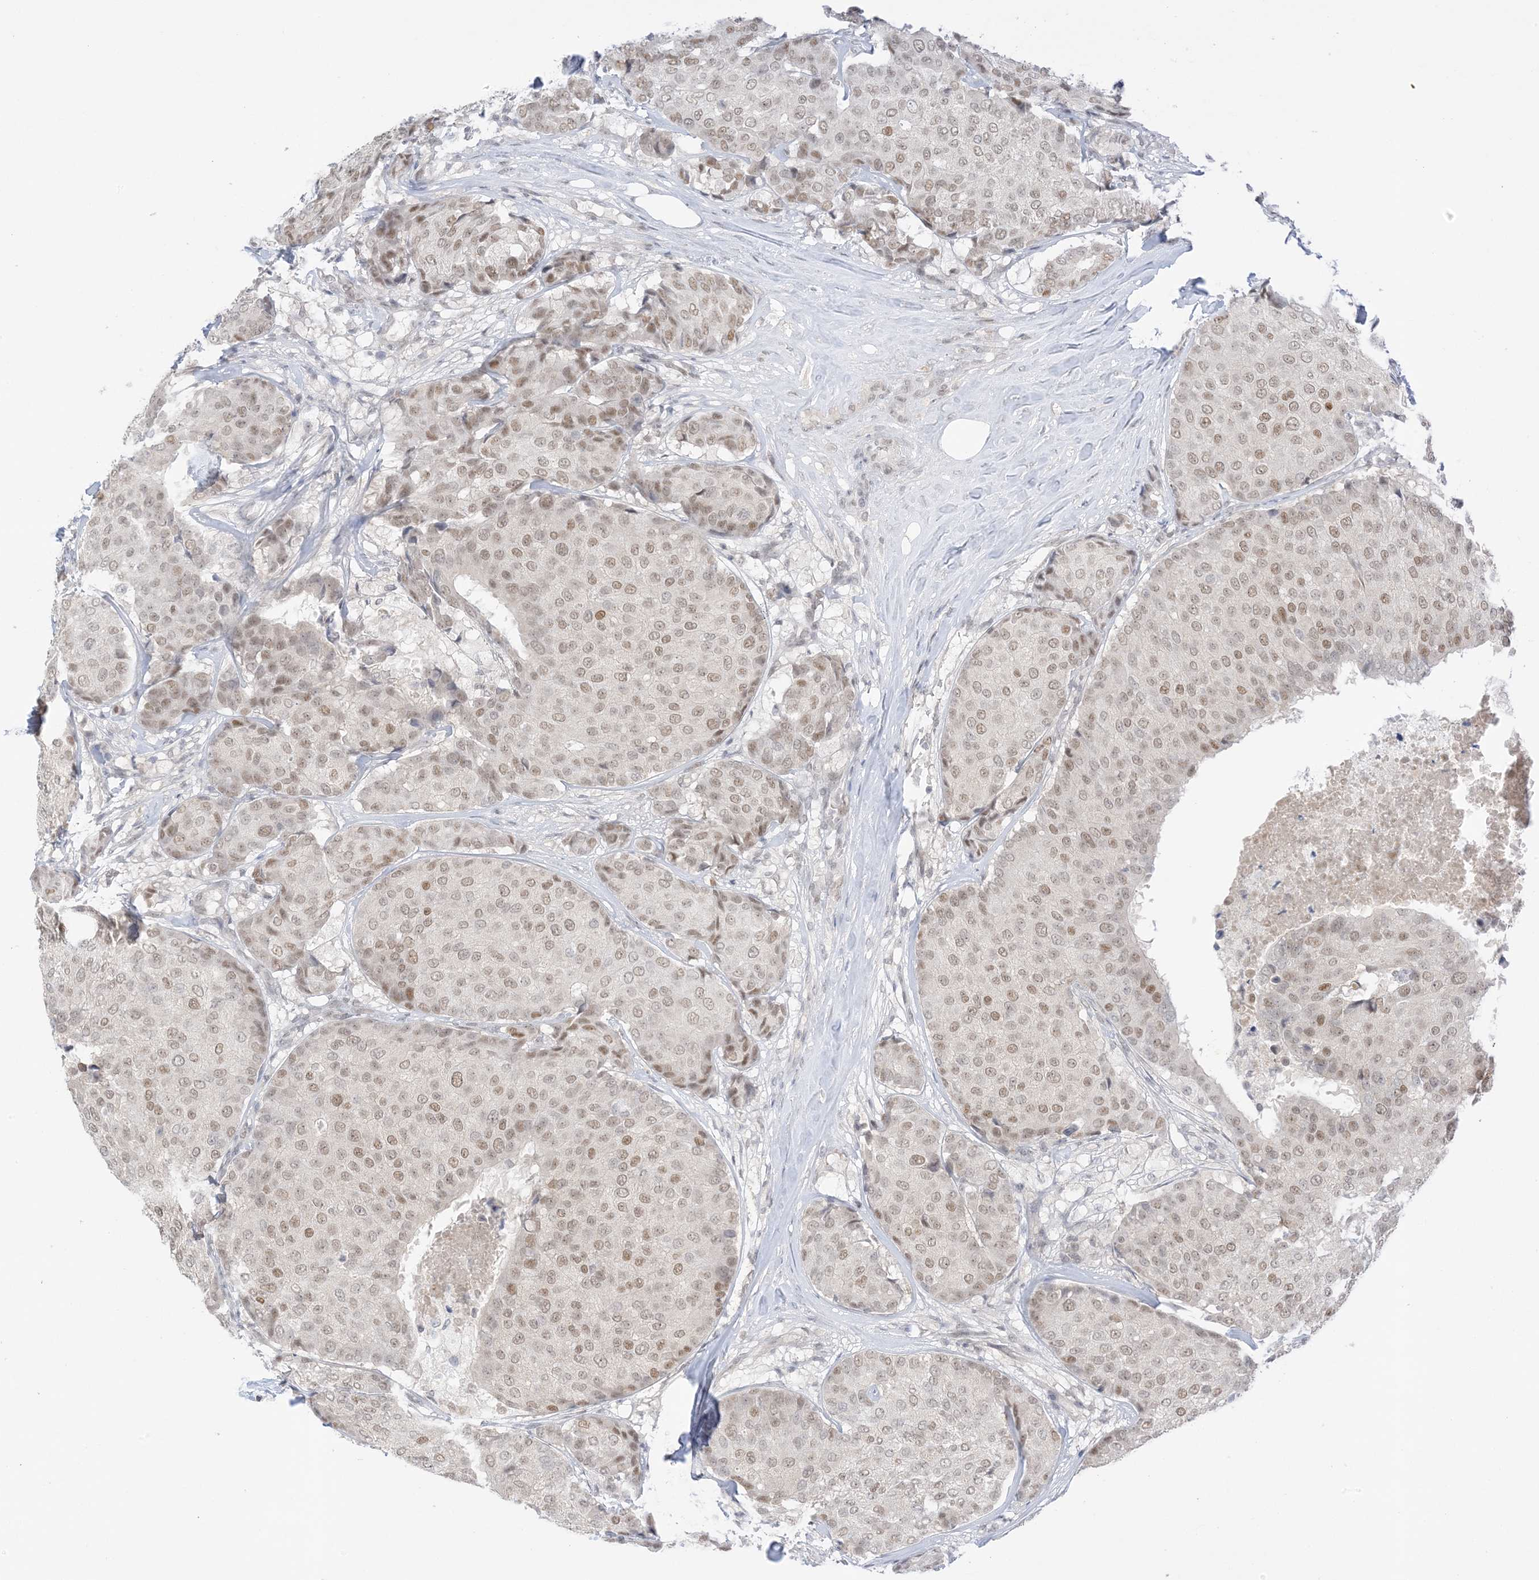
{"staining": {"intensity": "moderate", "quantity": "<25%", "location": "nuclear"}, "tissue": "breast cancer", "cell_type": "Tumor cells", "image_type": "cancer", "snomed": [{"axis": "morphology", "description": "Duct carcinoma"}, {"axis": "topography", "description": "Breast"}], "caption": "This photomicrograph reveals breast cancer stained with immunohistochemistry (IHC) to label a protein in brown. The nuclear of tumor cells show moderate positivity for the protein. Nuclei are counter-stained blue.", "gene": "MSL3", "patient": {"sex": "female", "age": 75}}